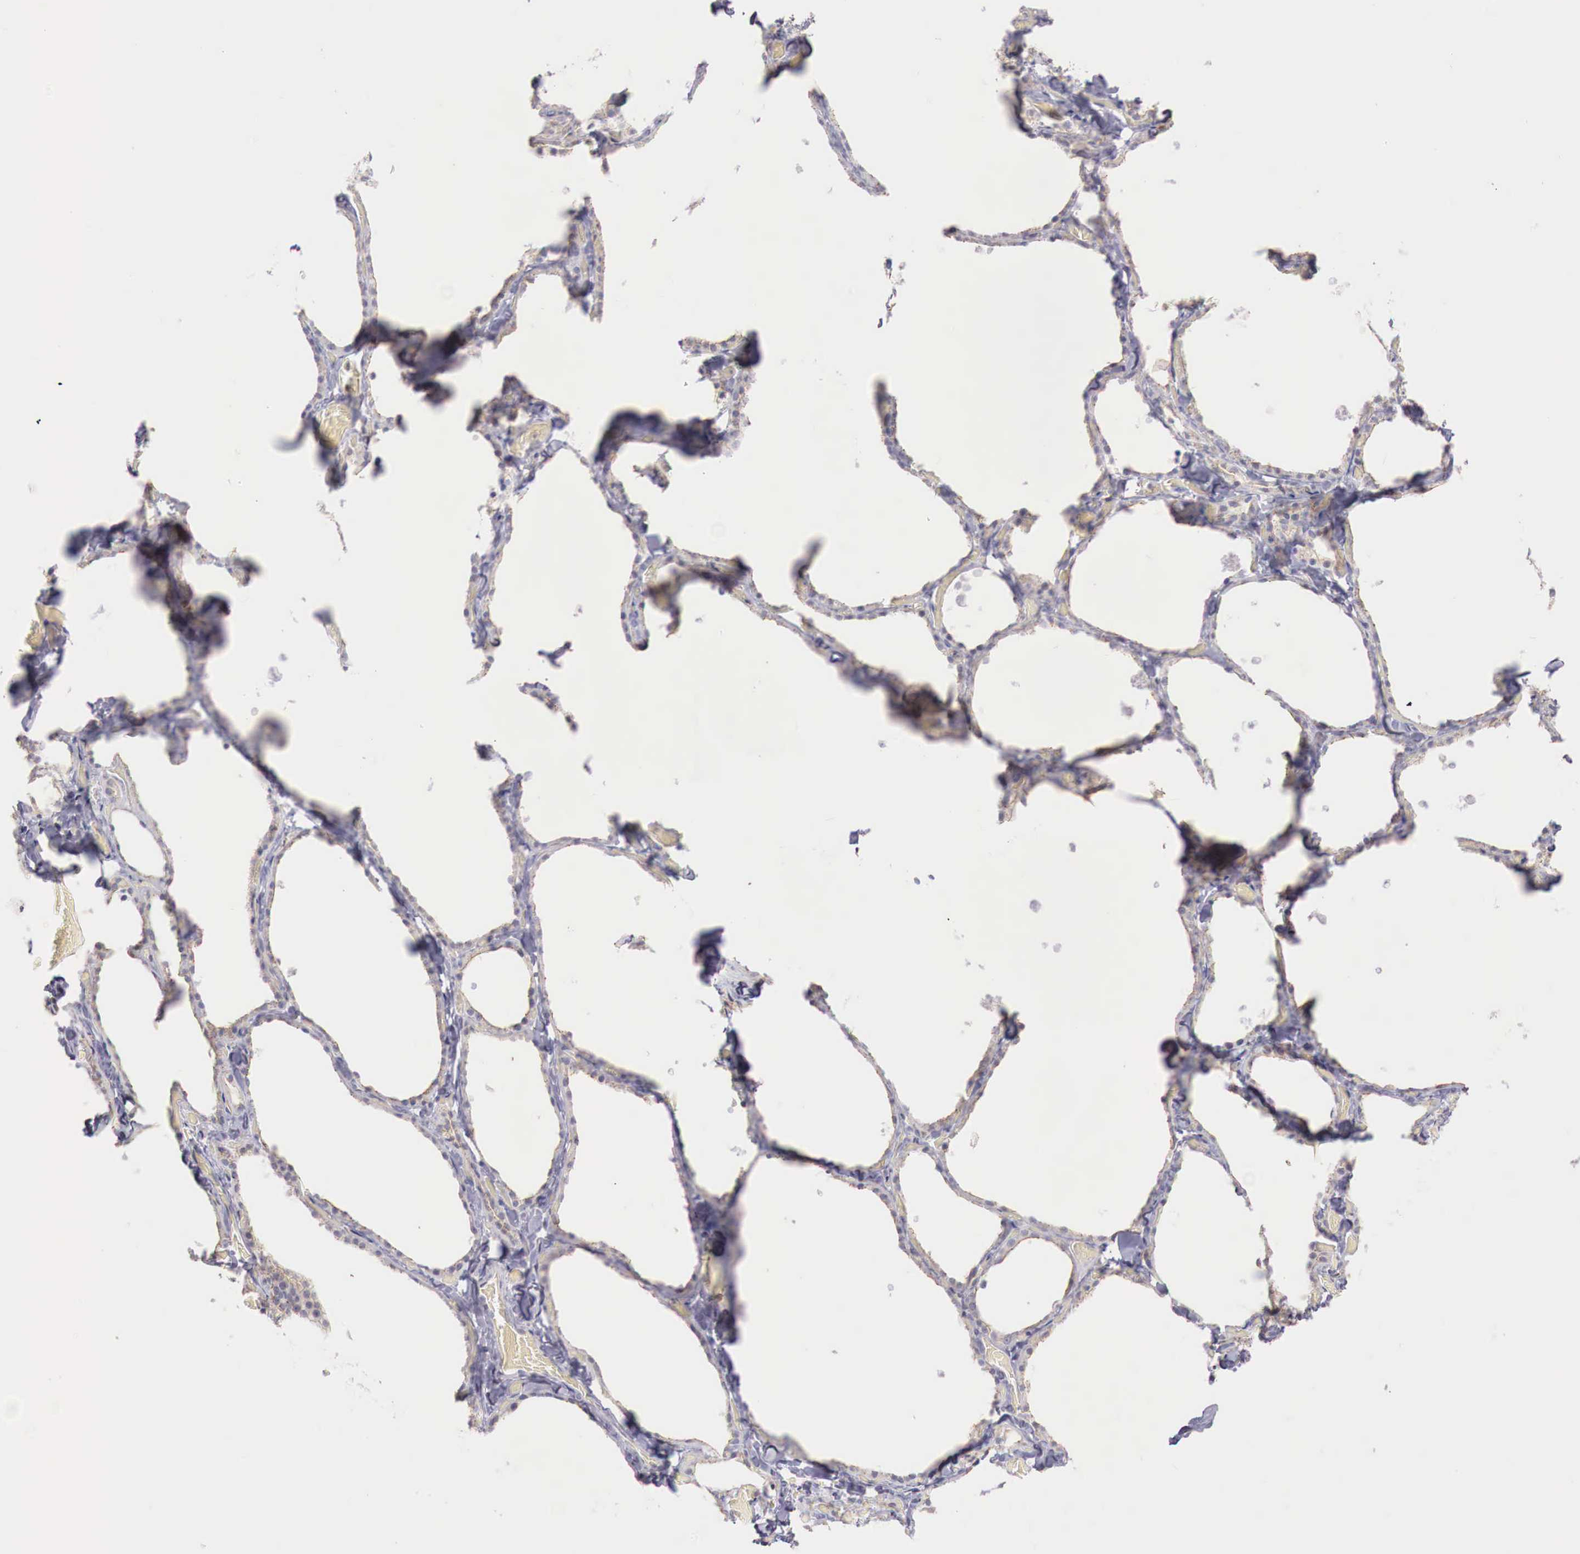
{"staining": {"intensity": "weak", "quantity": "25%-75%", "location": "cytoplasmic/membranous"}, "tissue": "thyroid gland", "cell_type": "Glandular cells", "image_type": "normal", "snomed": [{"axis": "morphology", "description": "Normal tissue, NOS"}, {"axis": "topography", "description": "Thyroid gland"}], "caption": "This is a histology image of immunohistochemistry staining of normal thyroid gland, which shows weak staining in the cytoplasmic/membranous of glandular cells.", "gene": "TRIM13", "patient": {"sex": "male", "age": 34}}